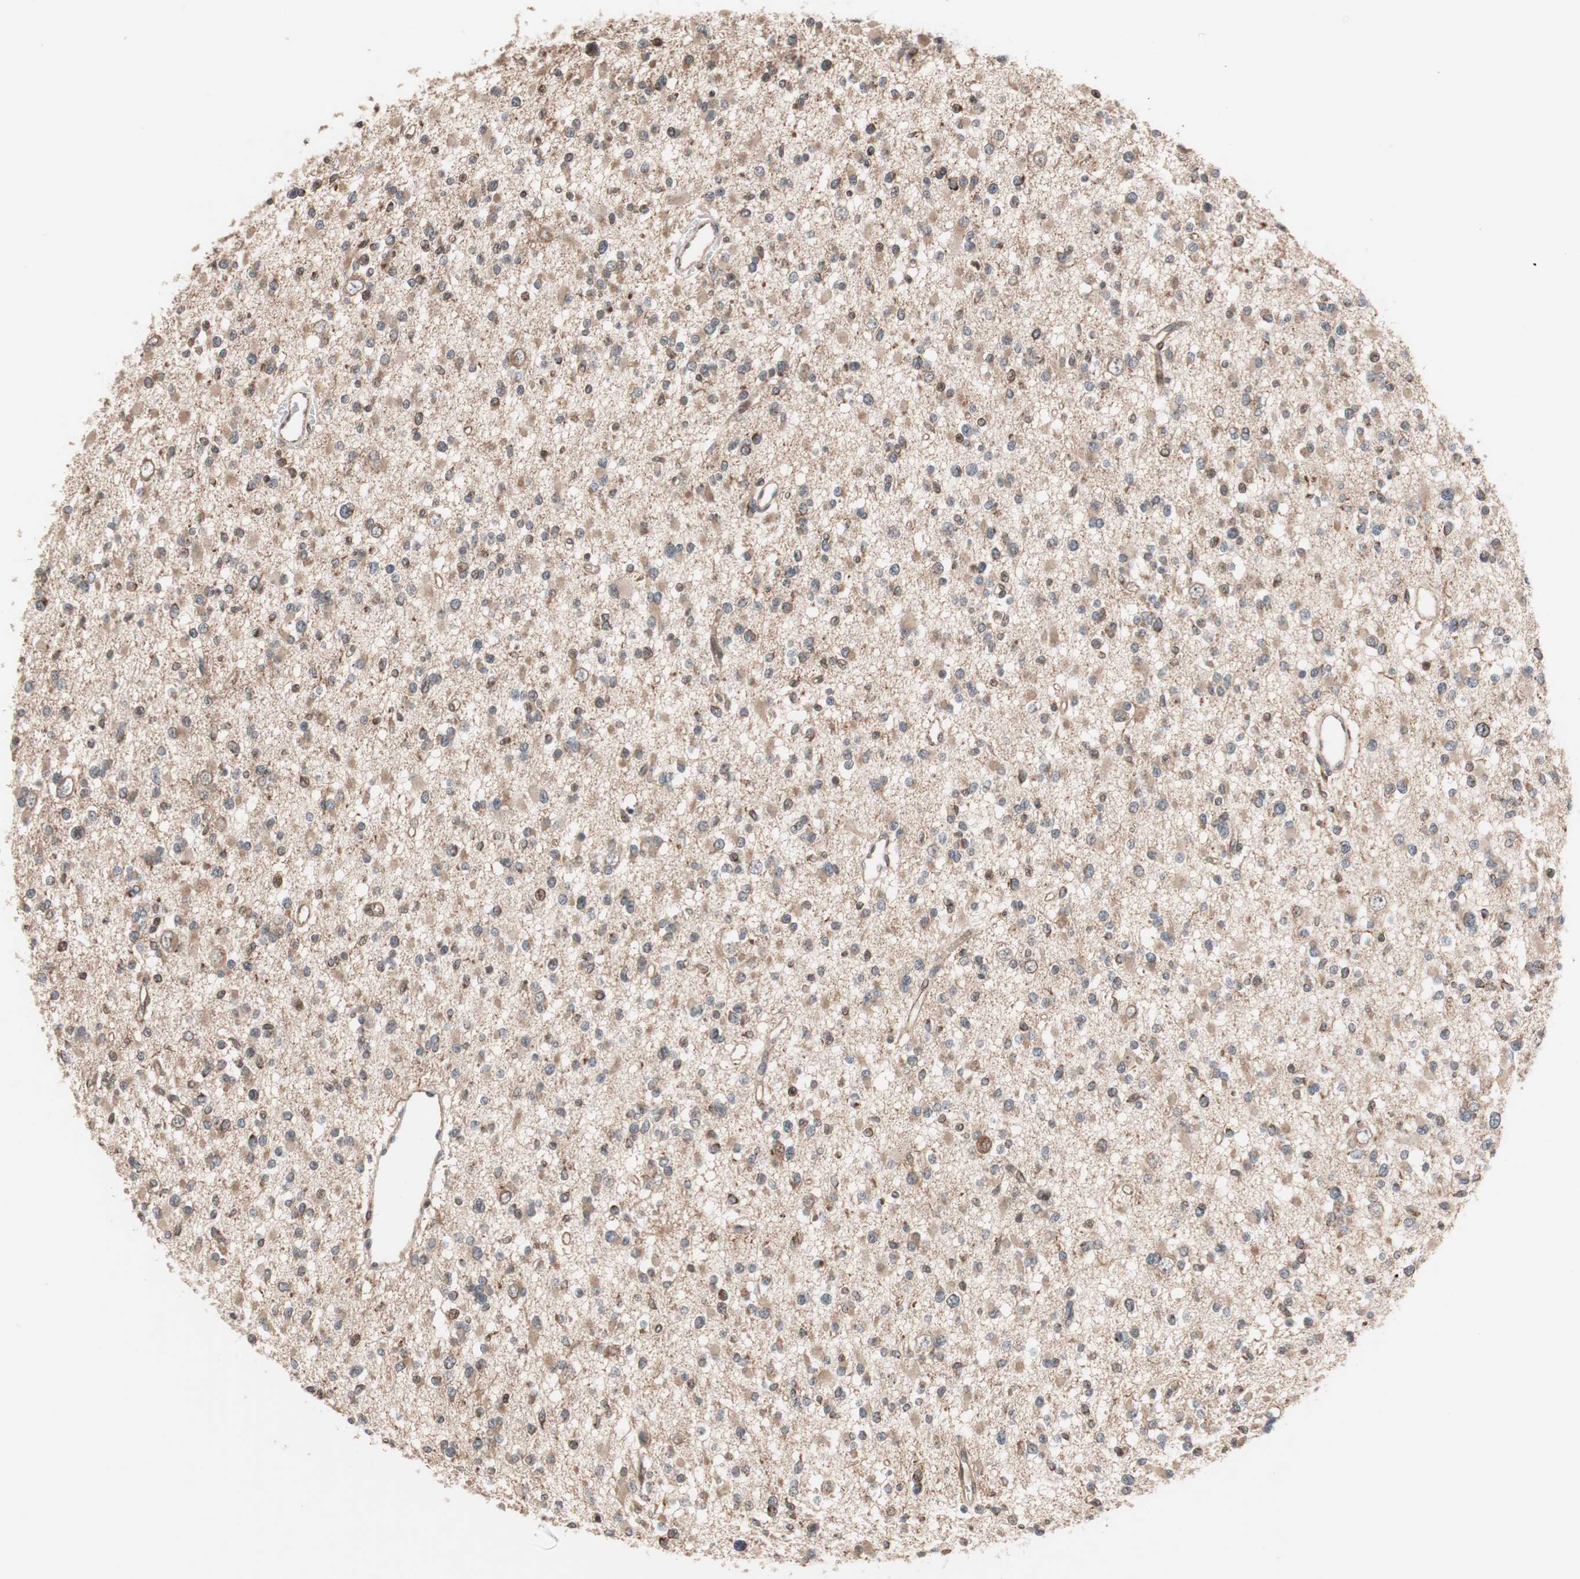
{"staining": {"intensity": "moderate", "quantity": ">75%", "location": "cytoplasmic/membranous"}, "tissue": "glioma", "cell_type": "Tumor cells", "image_type": "cancer", "snomed": [{"axis": "morphology", "description": "Glioma, malignant, Low grade"}, {"axis": "topography", "description": "Brain"}], "caption": "Moderate cytoplasmic/membranous protein positivity is seen in about >75% of tumor cells in glioma.", "gene": "NF2", "patient": {"sex": "female", "age": 22}}